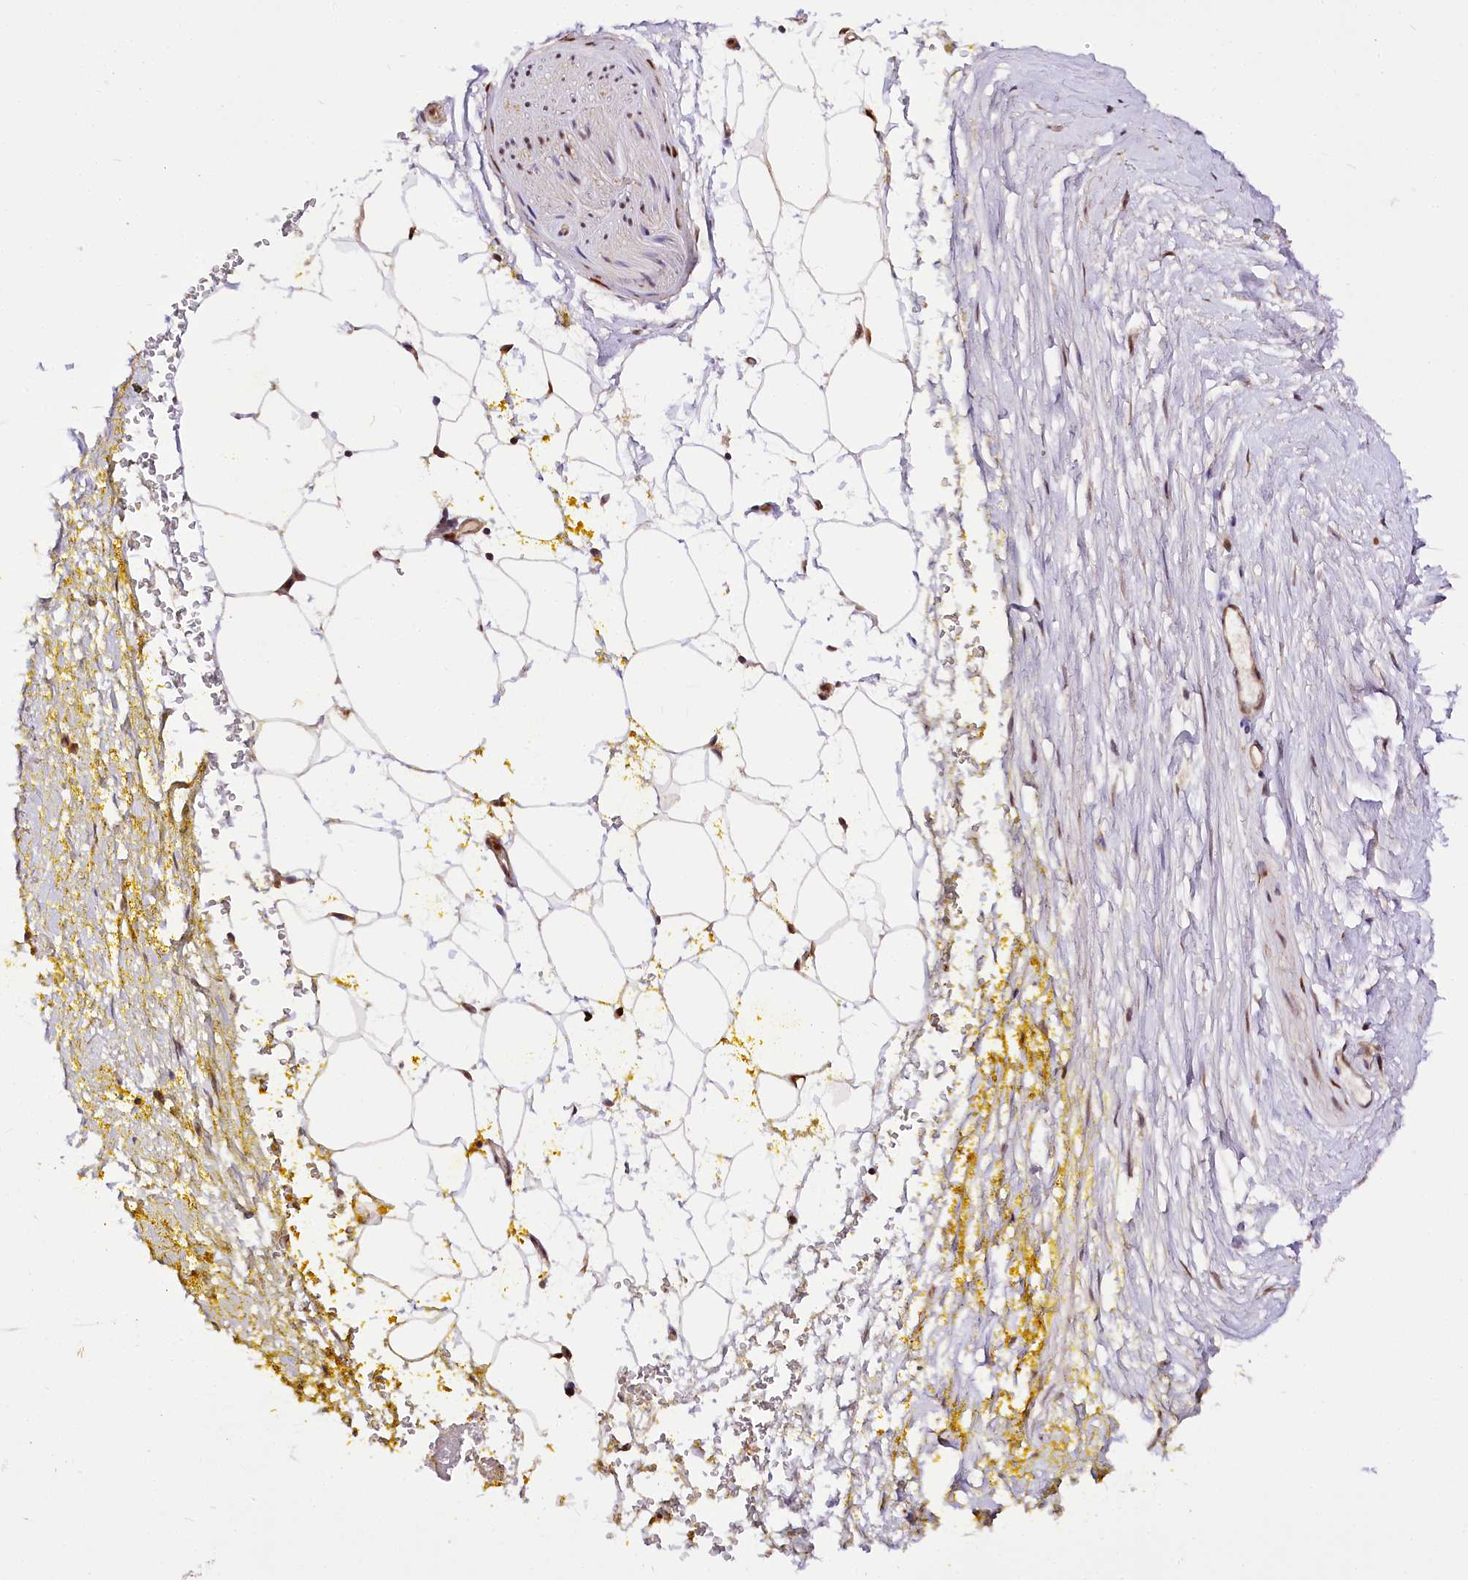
{"staining": {"intensity": "moderate", "quantity": ">75%", "location": "nuclear"}, "tissue": "adipose tissue", "cell_type": "Adipocytes", "image_type": "normal", "snomed": [{"axis": "morphology", "description": "Normal tissue, NOS"}, {"axis": "morphology", "description": "Adenocarcinoma, Low grade"}, {"axis": "topography", "description": "Prostate"}, {"axis": "topography", "description": "Peripheral nerve tissue"}], "caption": "Brown immunohistochemical staining in normal adipose tissue displays moderate nuclear positivity in about >75% of adipocytes.", "gene": "GNL3L", "patient": {"sex": "male", "age": 63}}